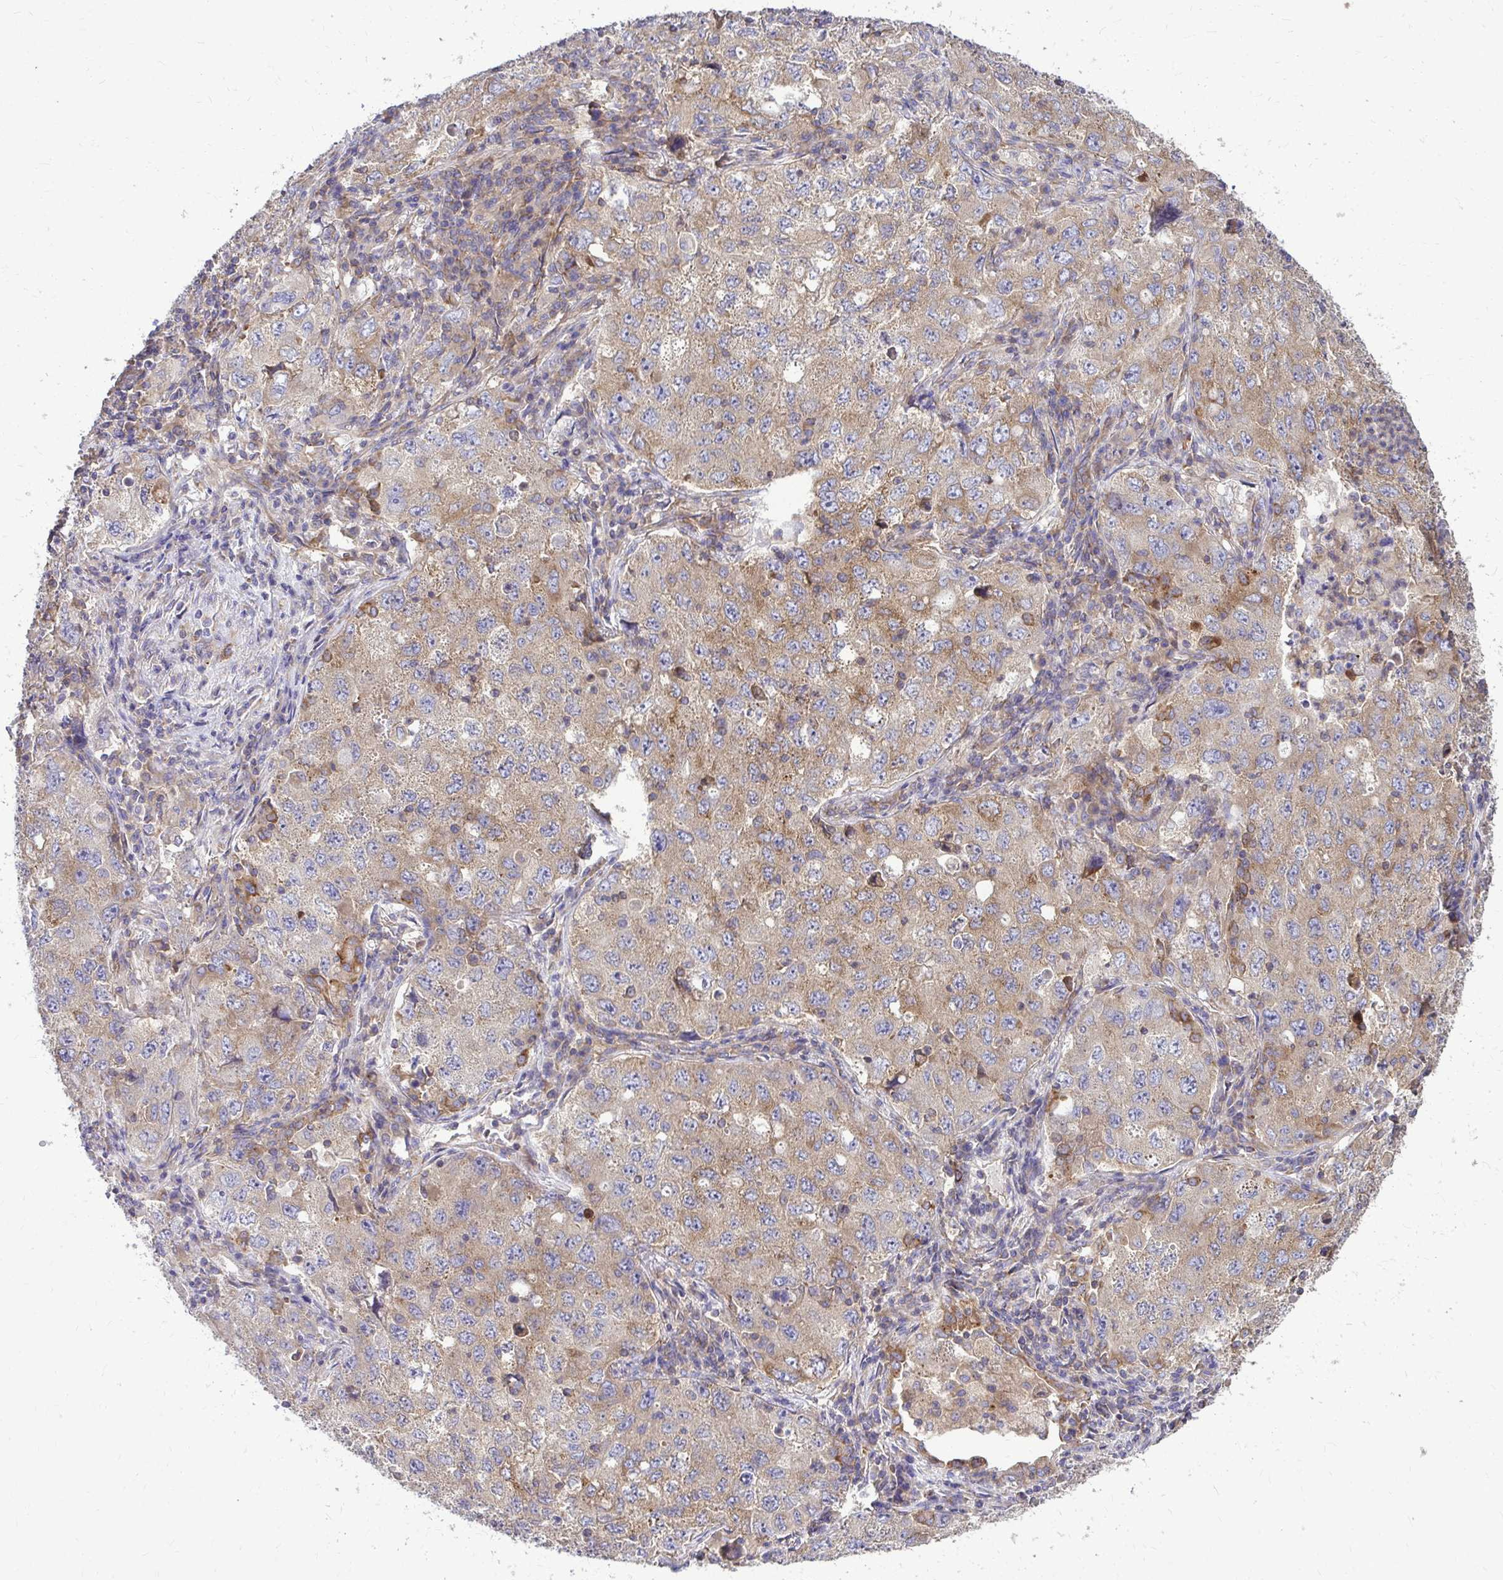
{"staining": {"intensity": "moderate", "quantity": "25%-75%", "location": "cytoplasmic/membranous"}, "tissue": "lung cancer", "cell_type": "Tumor cells", "image_type": "cancer", "snomed": [{"axis": "morphology", "description": "Adenocarcinoma, NOS"}, {"axis": "topography", "description": "Lung"}], "caption": "A brown stain labels moderate cytoplasmic/membranous positivity of a protein in adenocarcinoma (lung) tumor cells. (Stains: DAB (3,3'-diaminobenzidine) in brown, nuclei in blue, Microscopy: brightfield microscopy at high magnification).", "gene": "FMR1", "patient": {"sex": "female", "age": 57}}